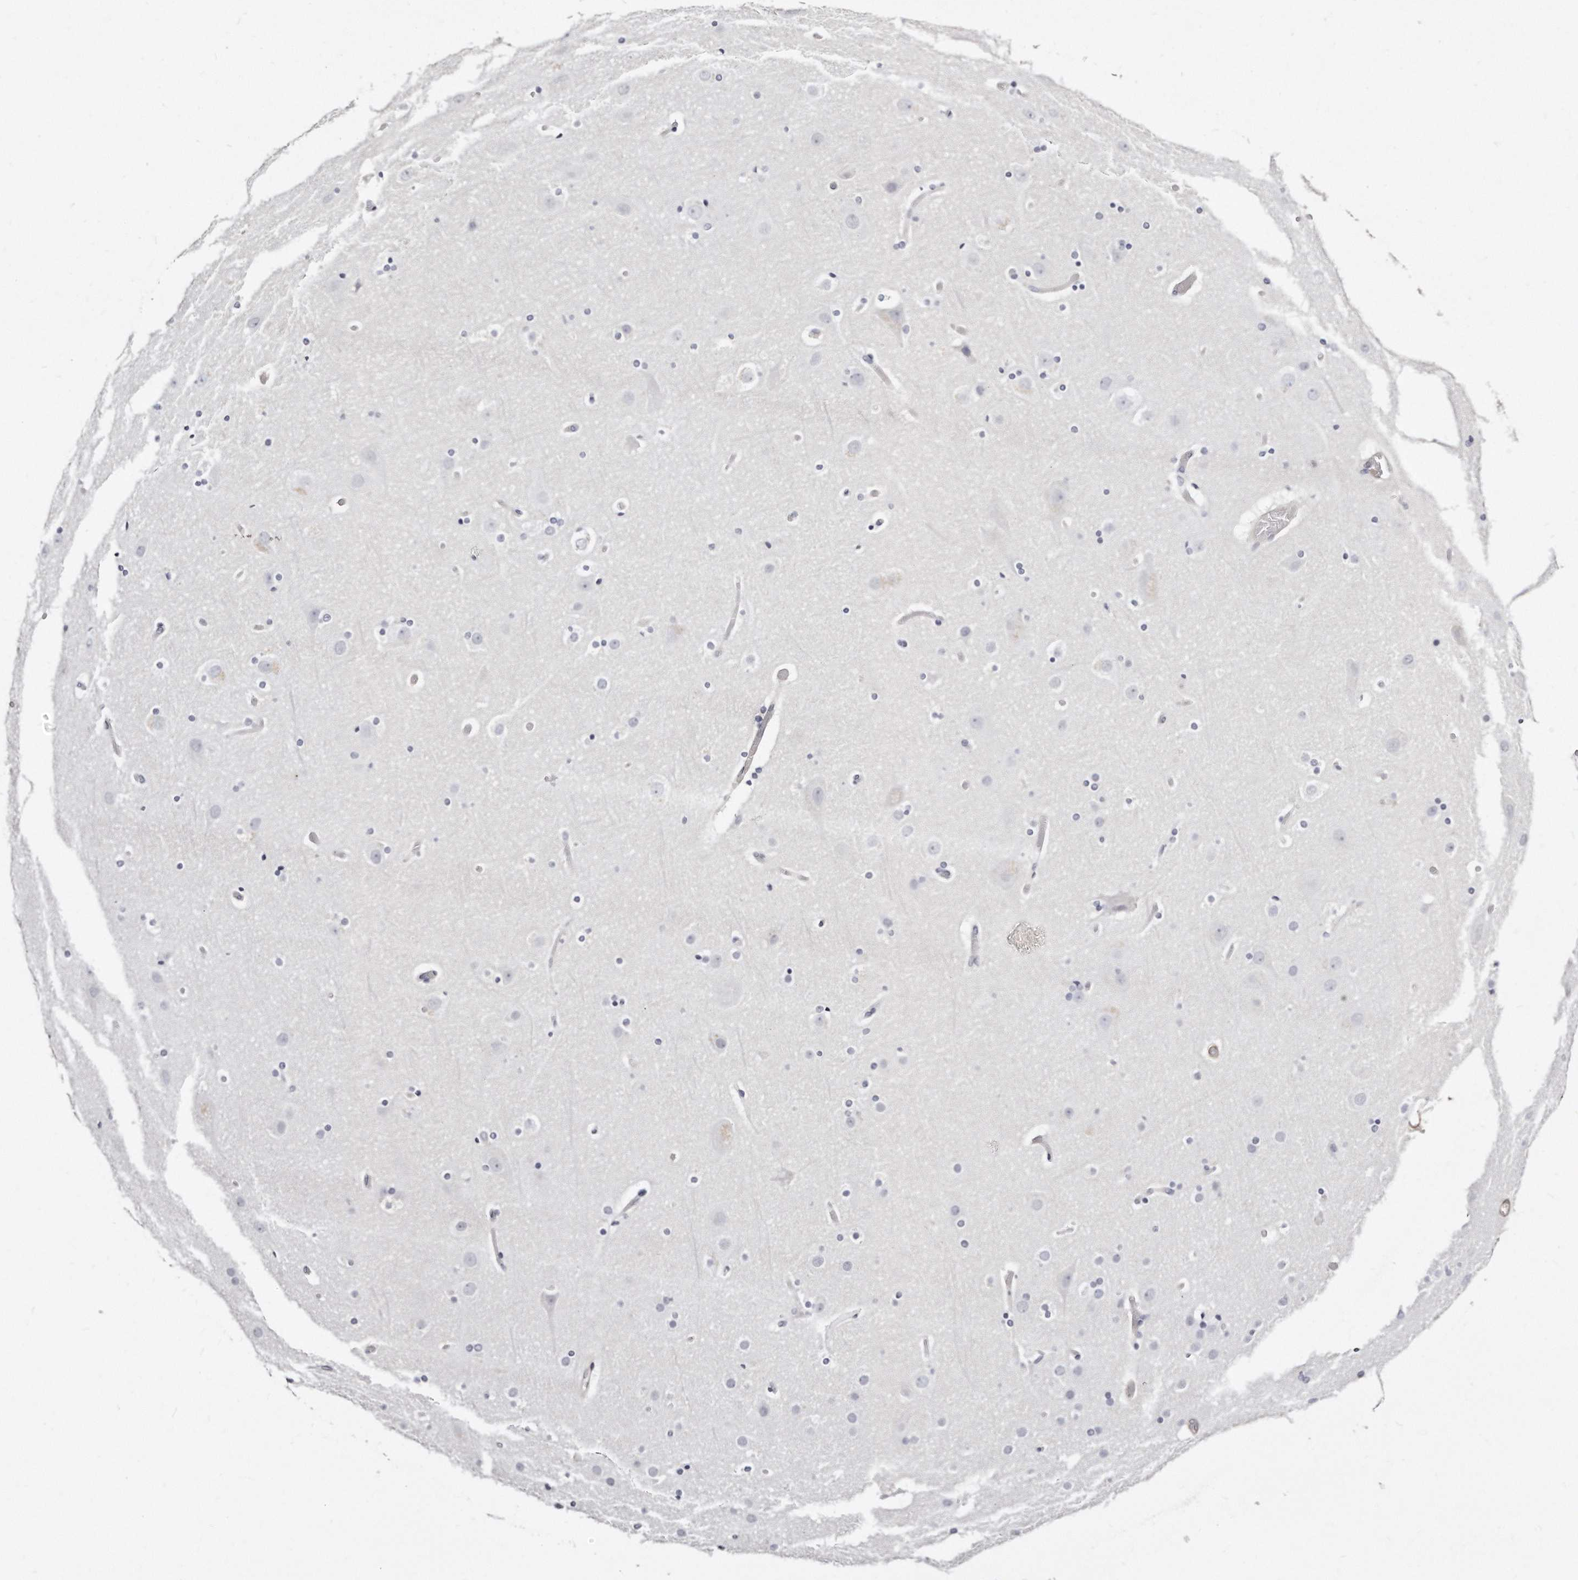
{"staining": {"intensity": "moderate", "quantity": "25%-75%", "location": "cytoplasmic/membranous"}, "tissue": "cerebral cortex", "cell_type": "Endothelial cells", "image_type": "normal", "snomed": [{"axis": "morphology", "description": "Normal tissue, NOS"}, {"axis": "topography", "description": "Cerebral cortex"}], "caption": "IHC staining of benign cerebral cortex, which demonstrates medium levels of moderate cytoplasmic/membranous positivity in approximately 25%-75% of endothelial cells indicating moderate cytoplasmic/membranous protein staining. The staining was performed using DAB (brown) for protein detection and nuclei were counterstained in hematoxylin (blue).", "gene": "LMOD1", "patient": {"sex": "male", "age": 57}}